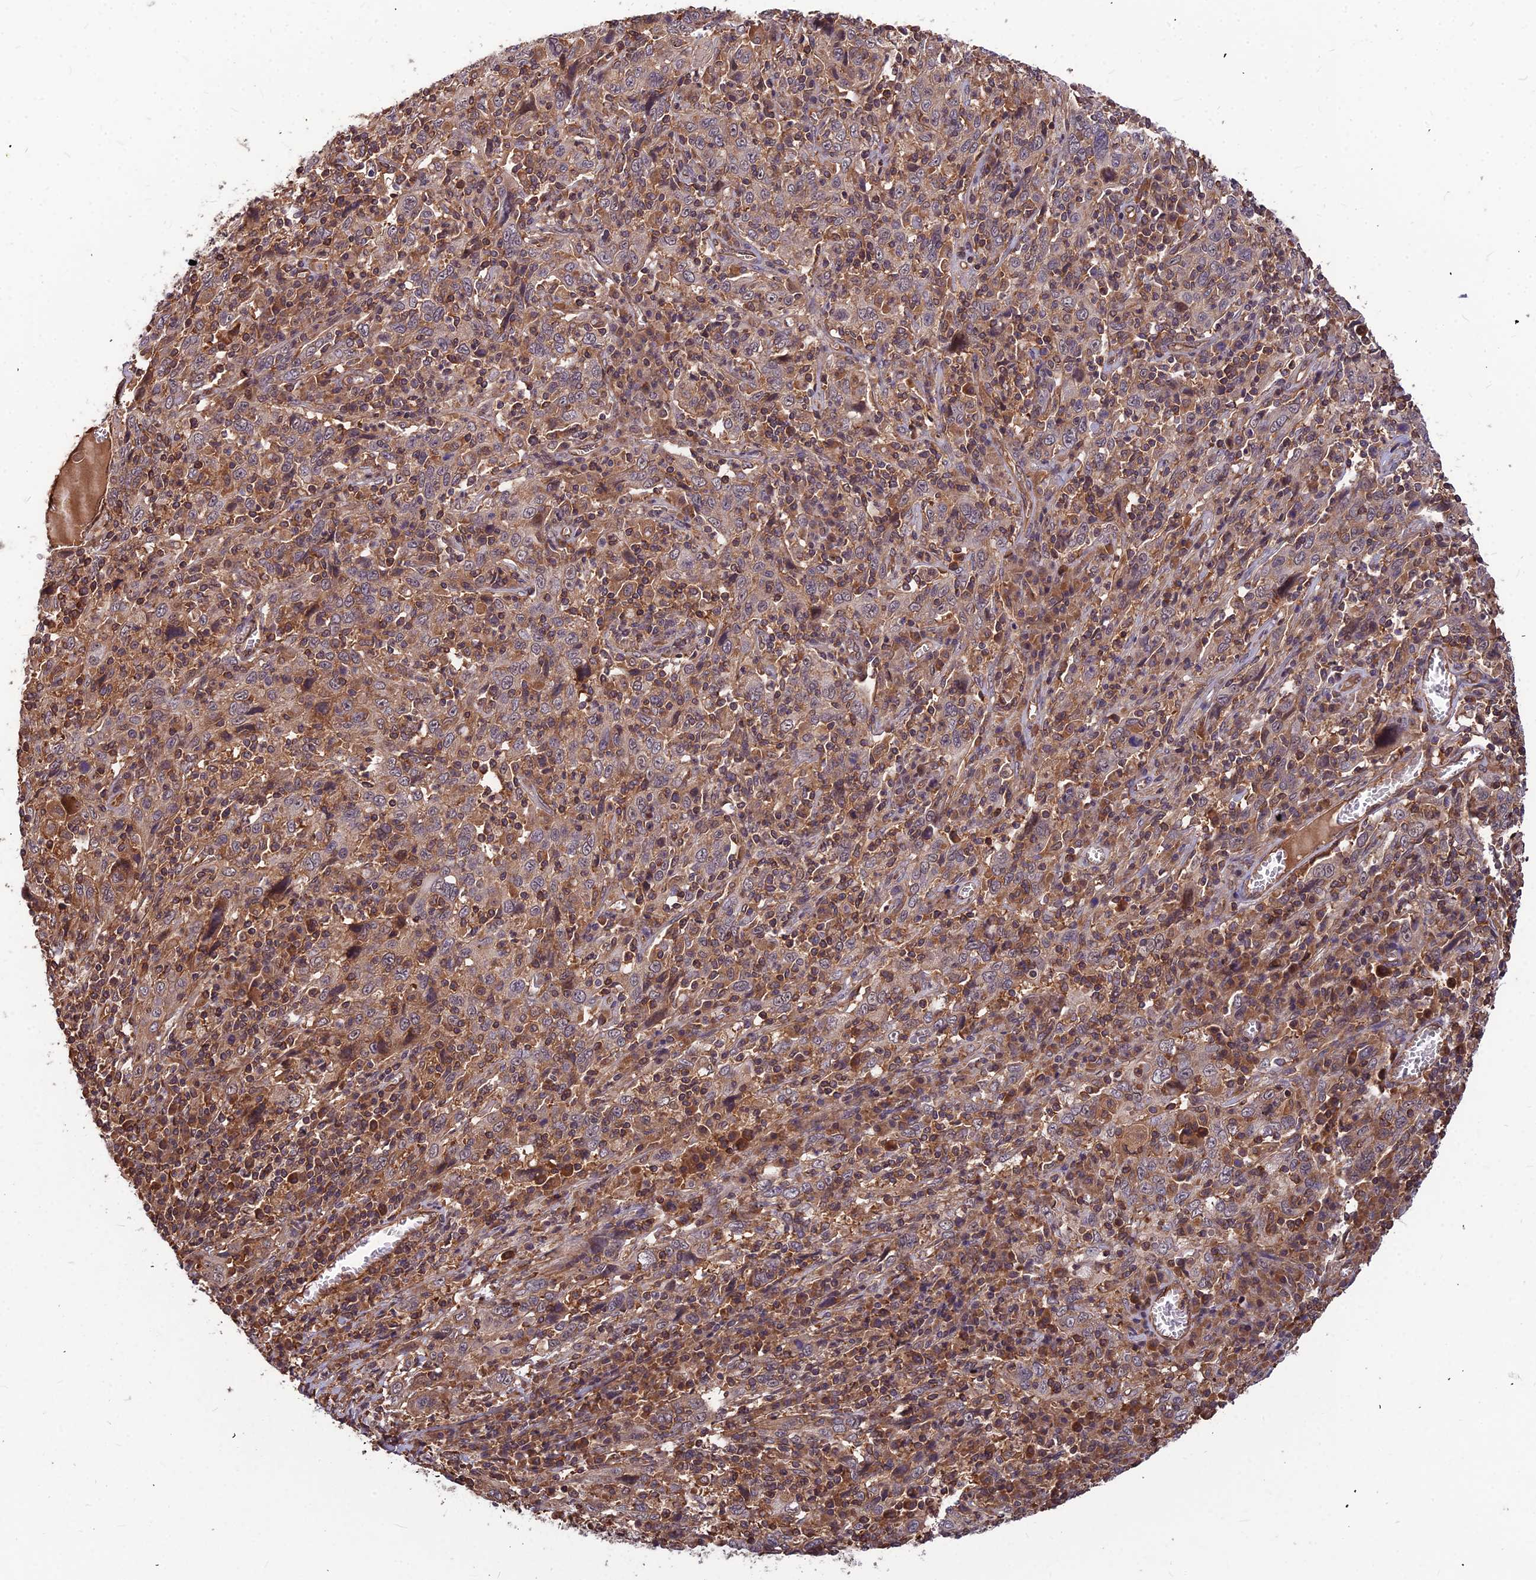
{"staining": {"intensity": "weak", "quantity": "25%-75%", "location": "cytoplasmic/membranous"}, "tissue": "cervical cancer", "cell_type": "Tumor cells", "image_type": "cancer", "snomed": [{"axis": "morphology", "description": "Squamous cell carcinoma, NOS"}, {"axis": "topography", "description": "Cervix"}], "caption": "Brown immunohistochemical staining in human cervical cancer shows weak cytoplasmic/membranous staining in about 25%-75% of tumor cells.", "gene": "ZNF467", "patient": {"sex": "female", "age": 46}}